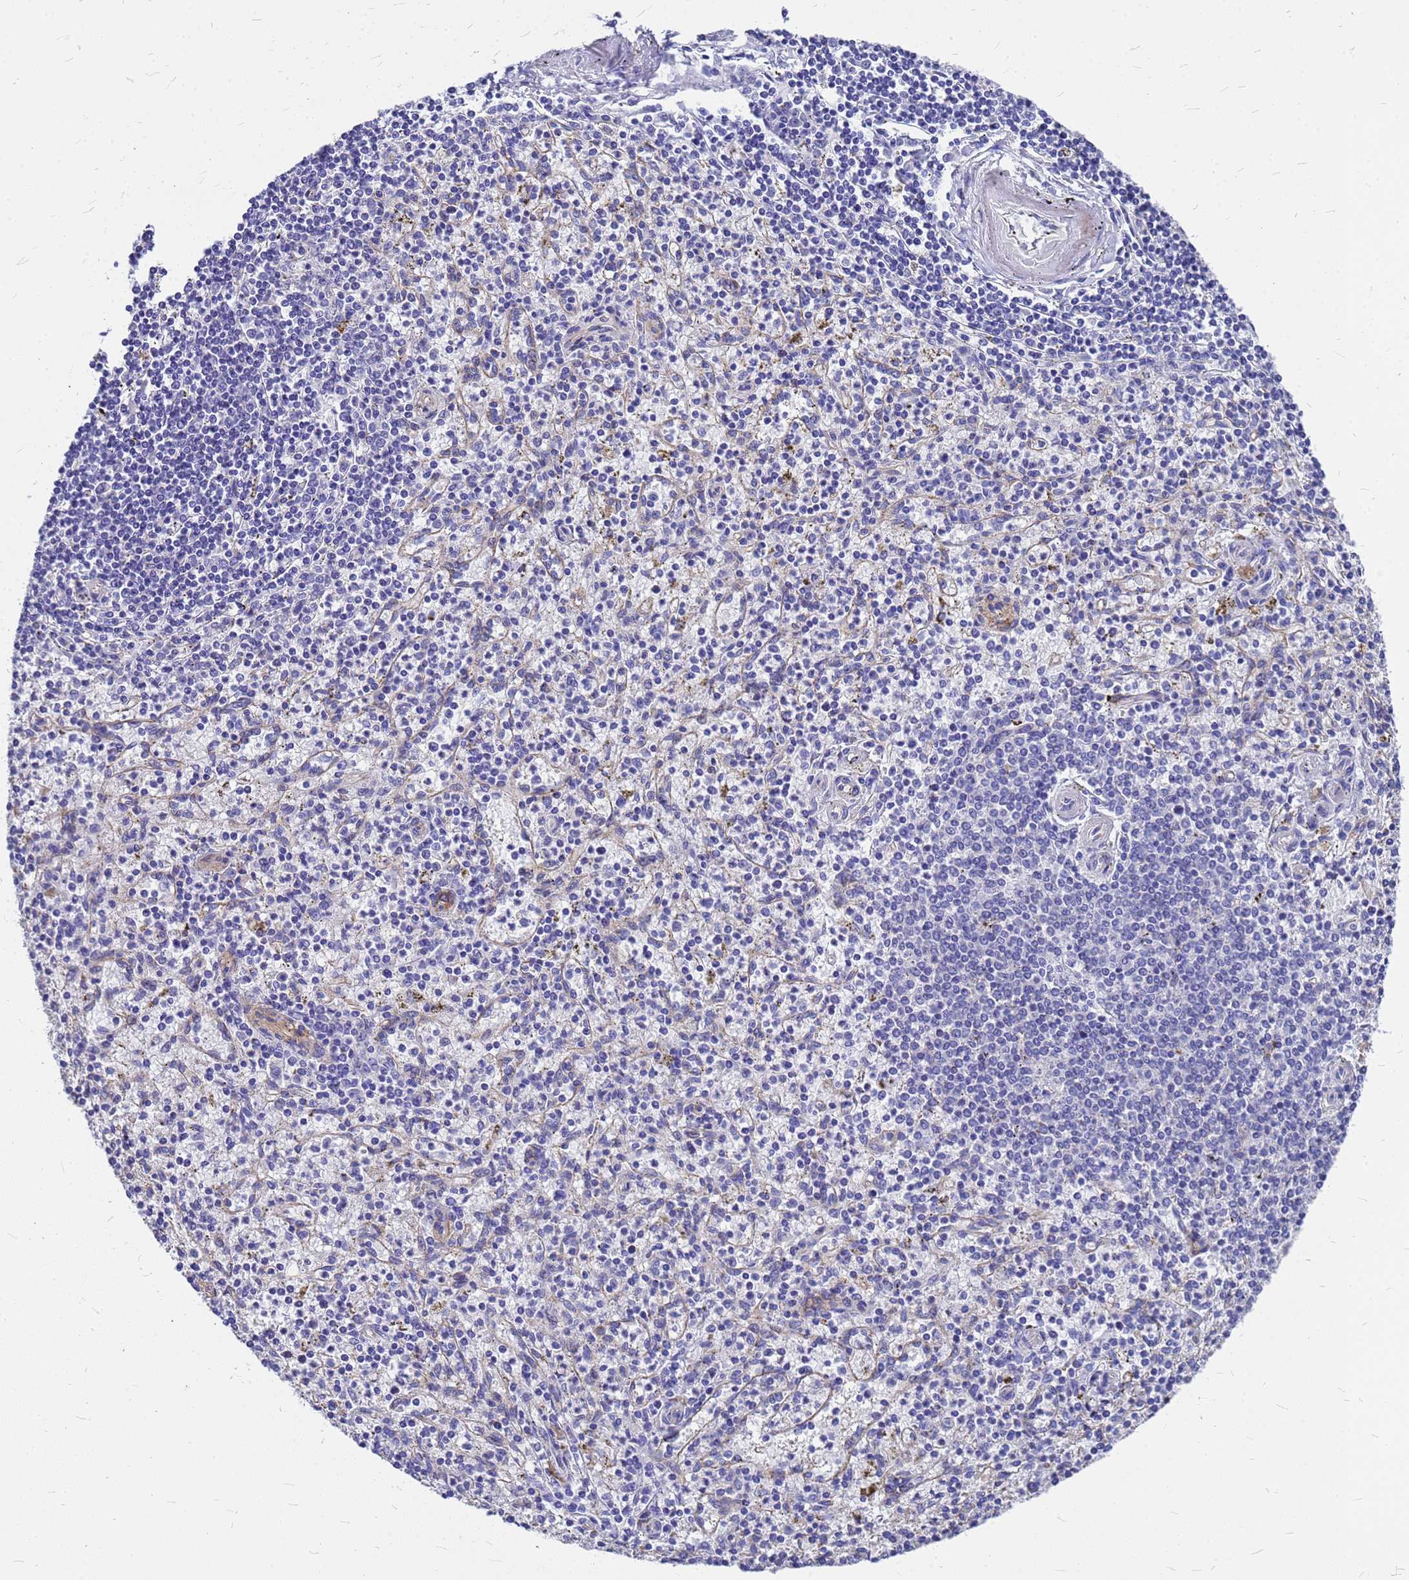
{"staining": {"intensity": "negative", "quantity": "none", "location": "none"}, "tissue": "spleen", "cell_type": "Cells in red pulp", "image_type": "normal", "snomed": [{"axis": "morphology", "description": "Normal tissue, NOS"}, {"axis": "topography", "description": "Spleen"}], "caption": "Protein analysis of benign spleen shows no significant positivity in cells in red pulp.", "gene": "FBXW5", "patient": {"sex": "male", "age": 72}}